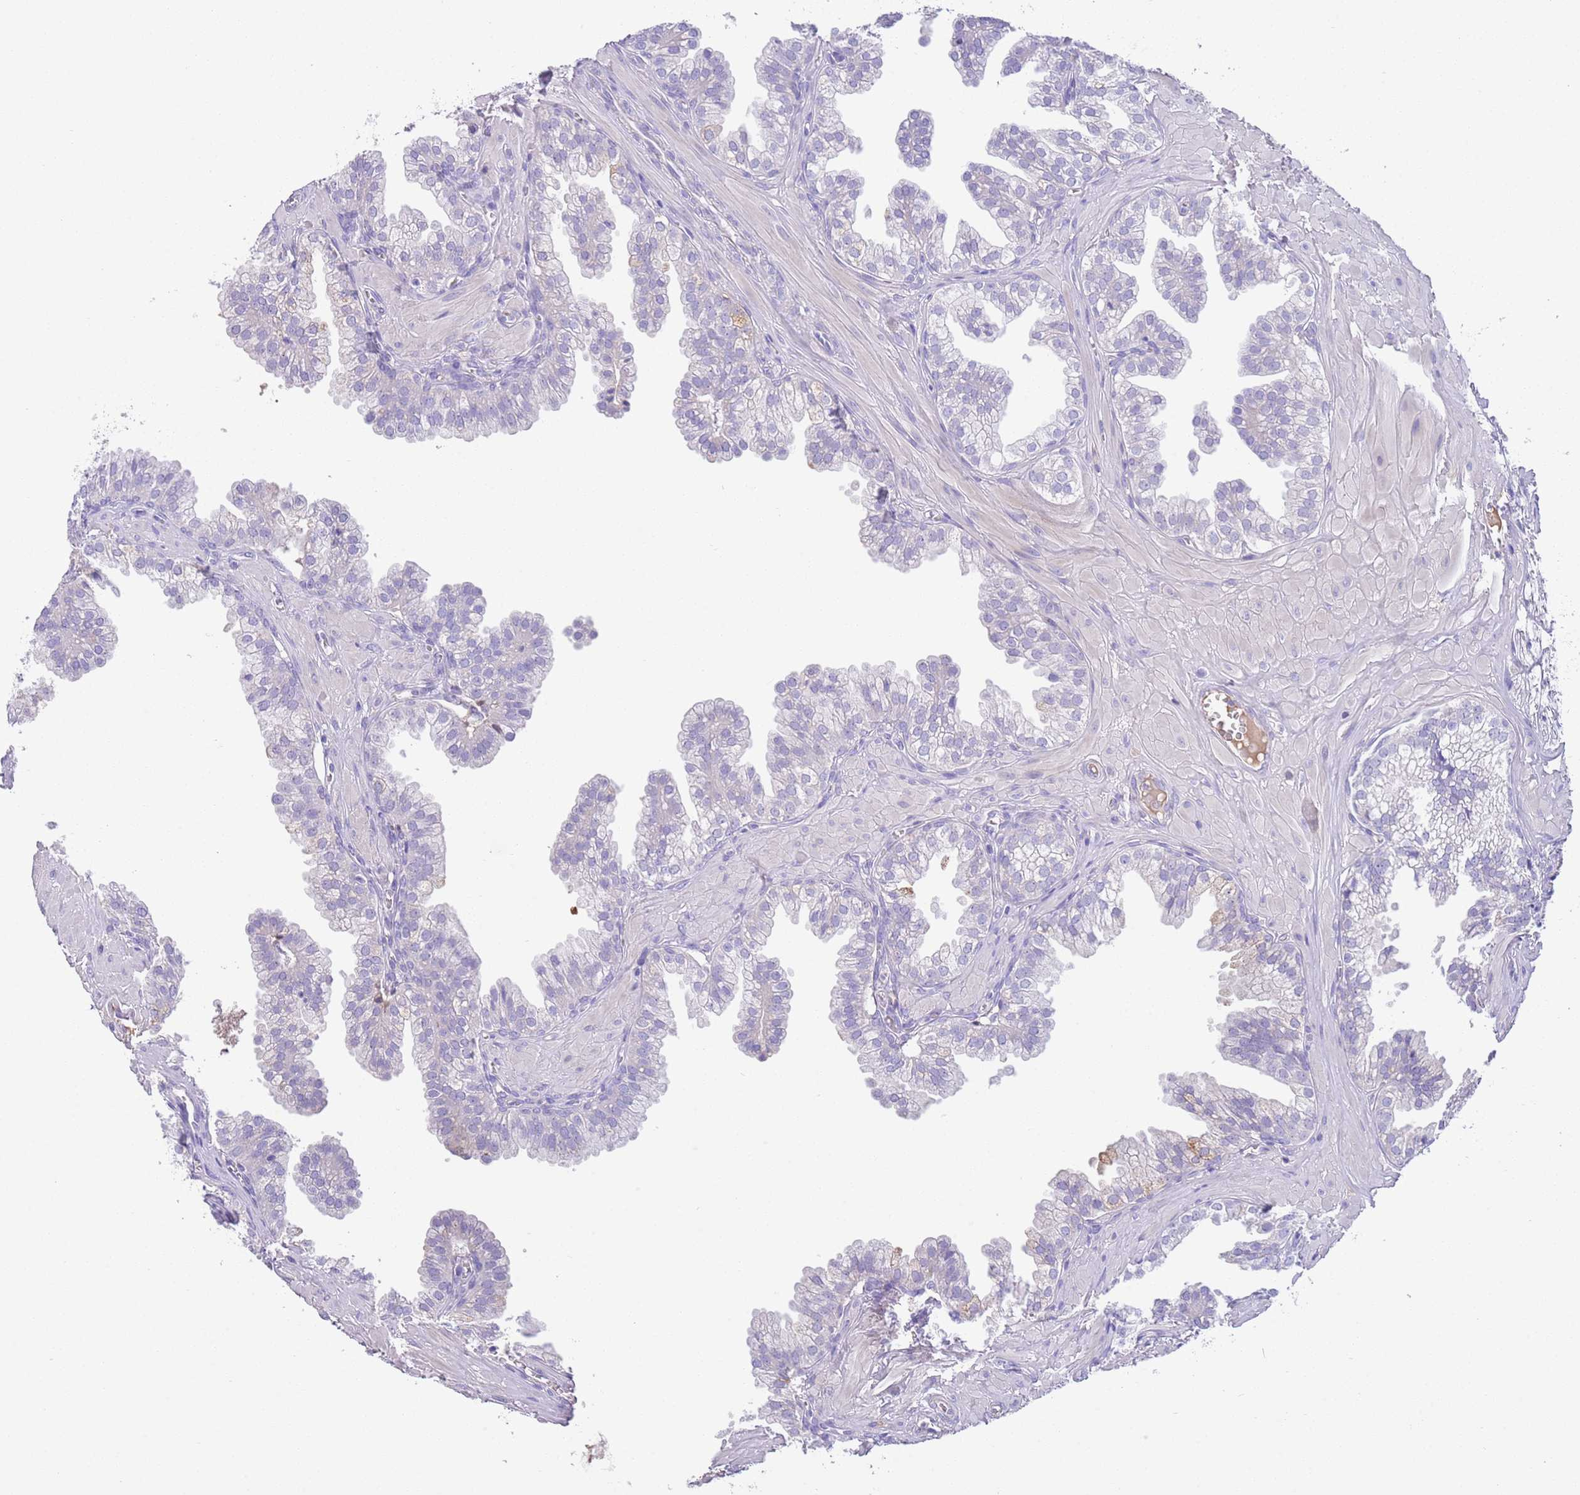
{"staining": {"intensity": "negative", "quantity": "none", "location": "none"}, "tissue": "prostate", "cell_type": "Glandular cells", "image_type": "normal", "snomed": [{"axis": "morphology", "description": "Normal tissue, NOS"}, {"axis": "topography", "description": "Prostate"}, {"axis": "topography", "description": "Peripheral nerve tissue"}], "caption": "DAB (3,3'-diaminobenzidine) immunohistochemical staining of benign human prostate demonstrates no significant expression in glandular cells. The staining is performed using DAB brown chromogen with nuclei counter-stained in using hematoxylin.", "gene": "IGFL4", "patient": {"sex": "male", "age": 55}}